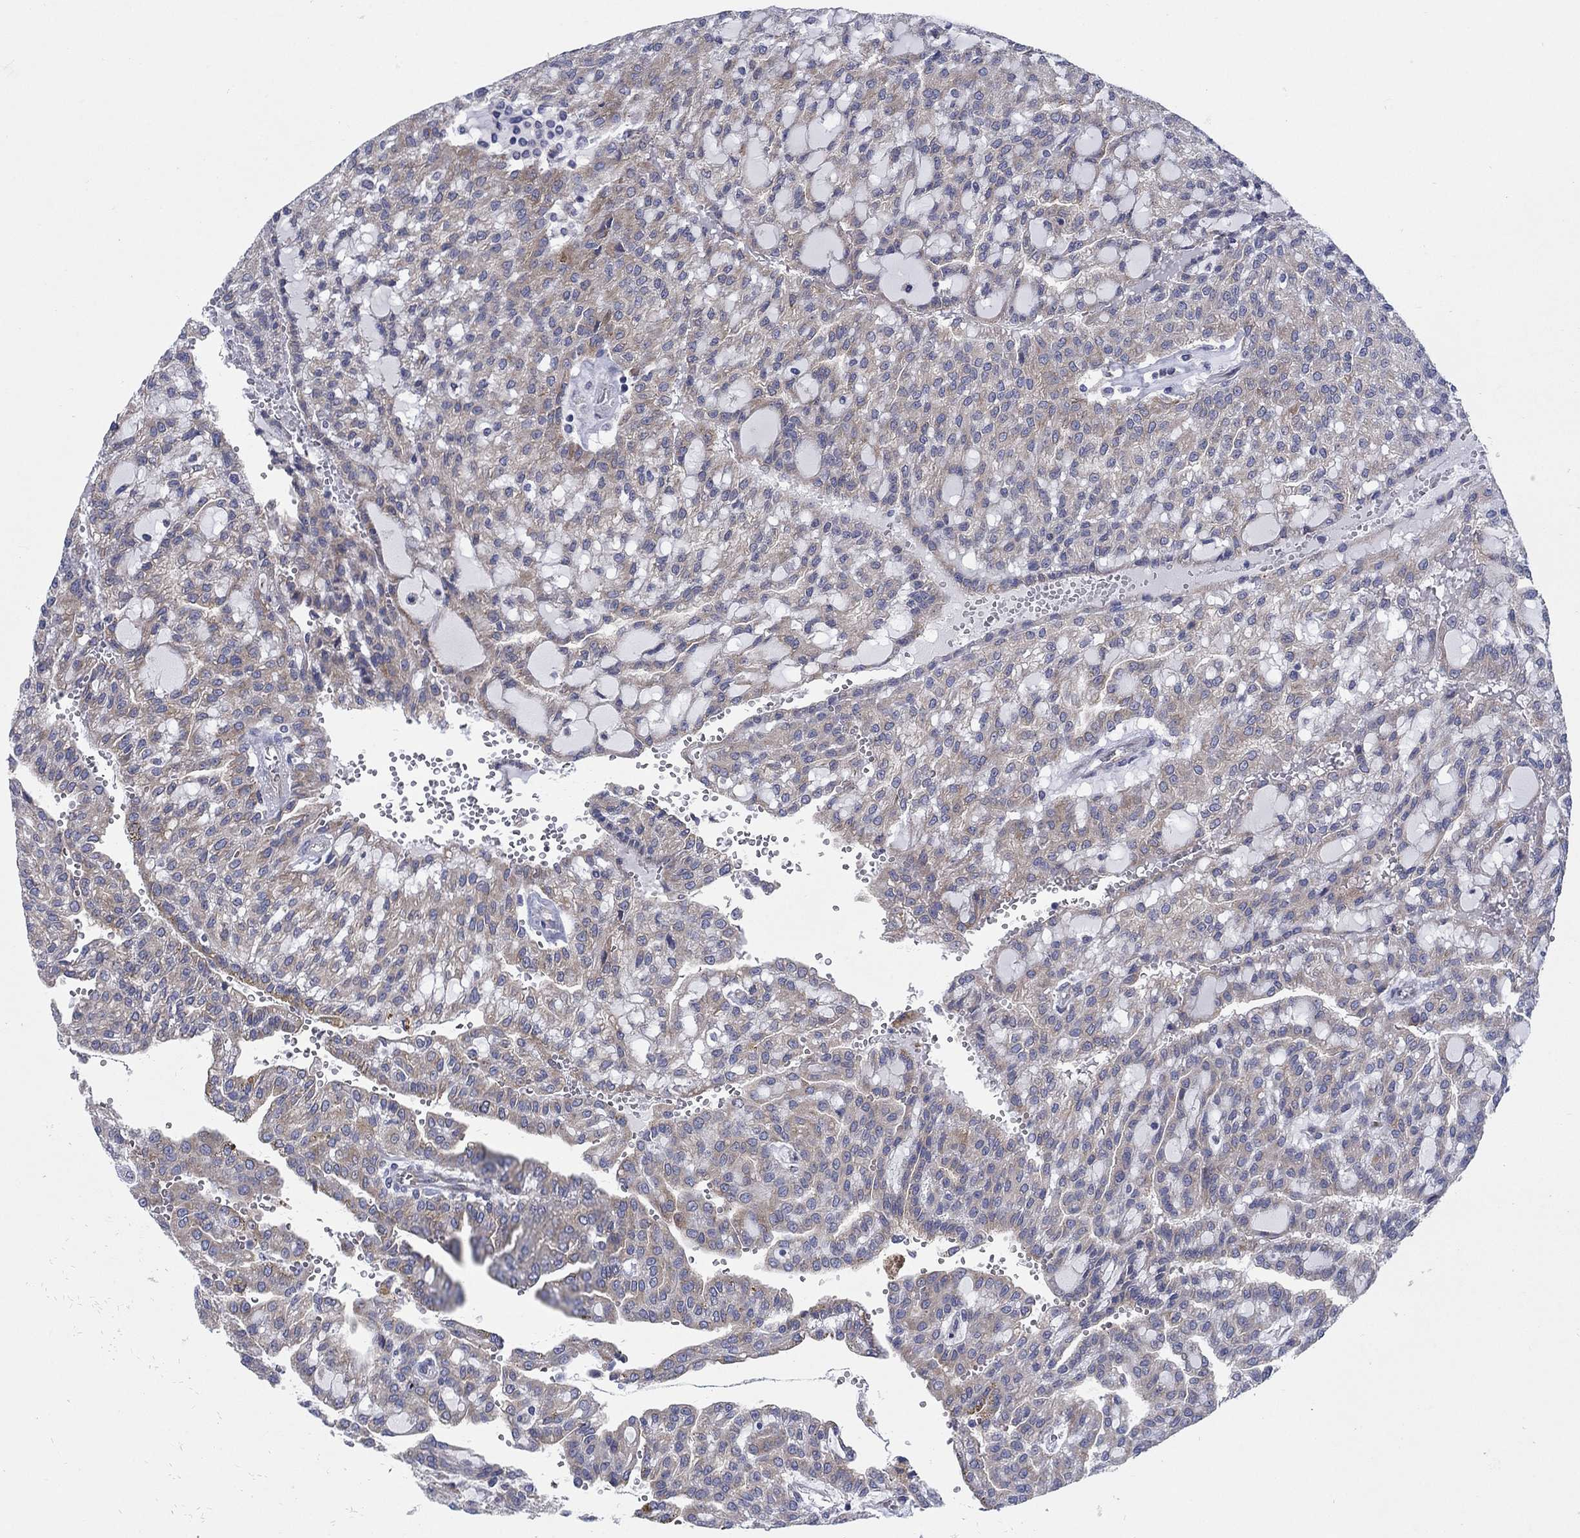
{"staining": {"intensity": "moderate", "quantity": "<25%", "location": "cytoplasmic/membranous"}, "tissue": "renal cancer", "cell_type": "Tumor cells", "image_type": "cancer", "snomed": [{"axis": "morphology", "description": "Adenocarcinoma, NOS"}, {"axis": "topography", "description": "Kidney"}], "caption": "Renal cancer (adenocarcinoma) tissue shows moderate cytoplasmic/membranous expression in about <25% of tumor cells", "gene": "TMEM59", "patient": {"sex": "male", "age": 63}}